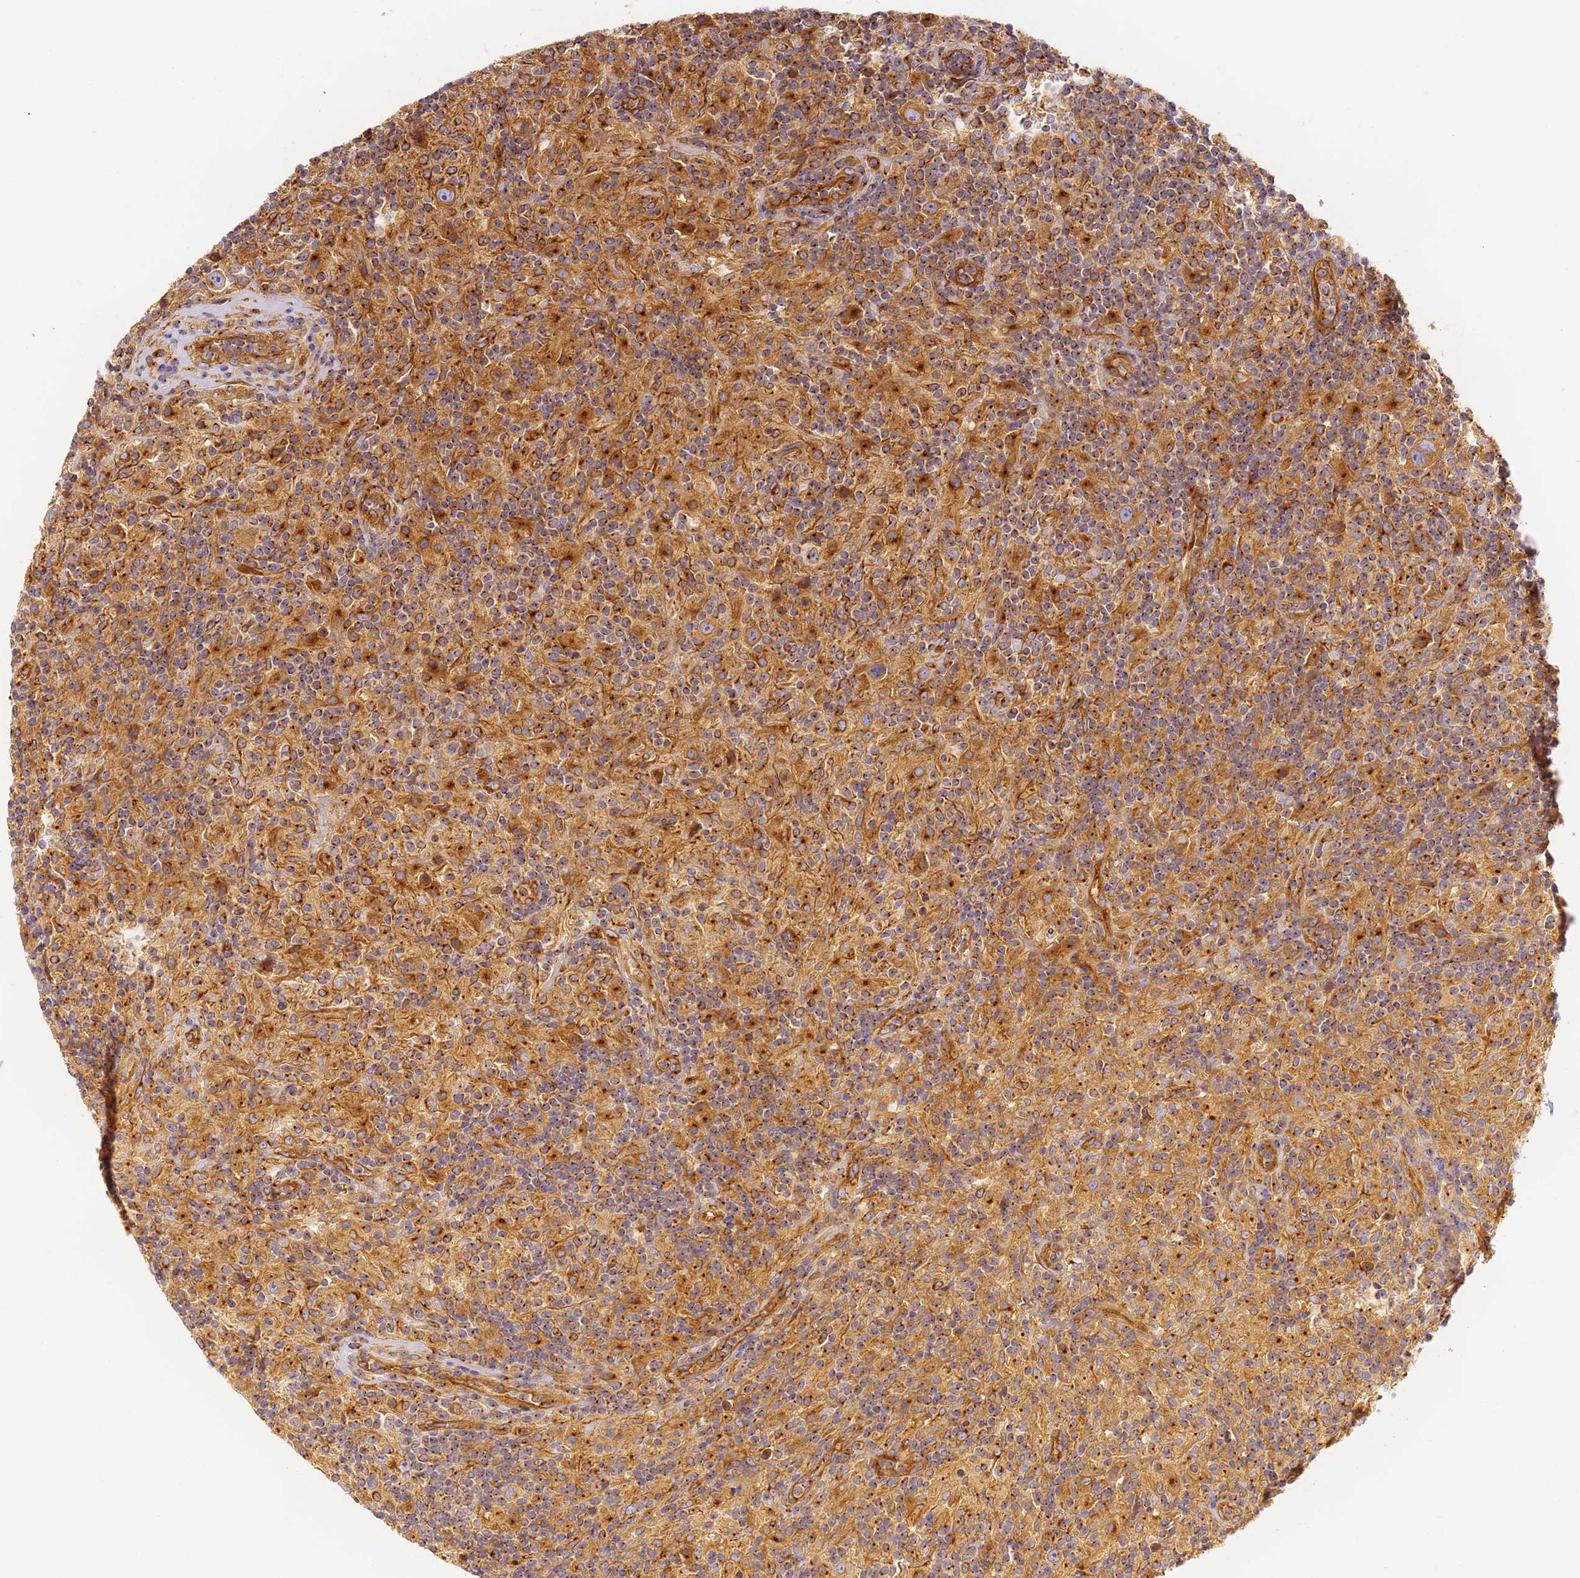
{"staining": {"intensity": "moderate", "quantity": ">75%", "location": "cytoplasmic/membranous"}, "tissue": "lymphoma", "cell_type": "Tumor cells", "image_type": "cancer", "snomed": [{"axis": "morphology", "description": "Hodgkin's disease, NOS"}, {"axis": "topography", "description": "Lymph node"}], "caption": "Immunohistochemistry (IHC) staining of lymphoma, which exhibits medium levels of moderate cytoplasmic/membranous staining in about >75% of tumor cells indicating moderate cytoplasmic/membranous protein expression. The staining was performed using DAB (brown) for protein detection and nuclei were counterstained in hematoxylin (blue).", "gene": "DYNC1I2", "patient": {"sex": "male", "age": 70}}